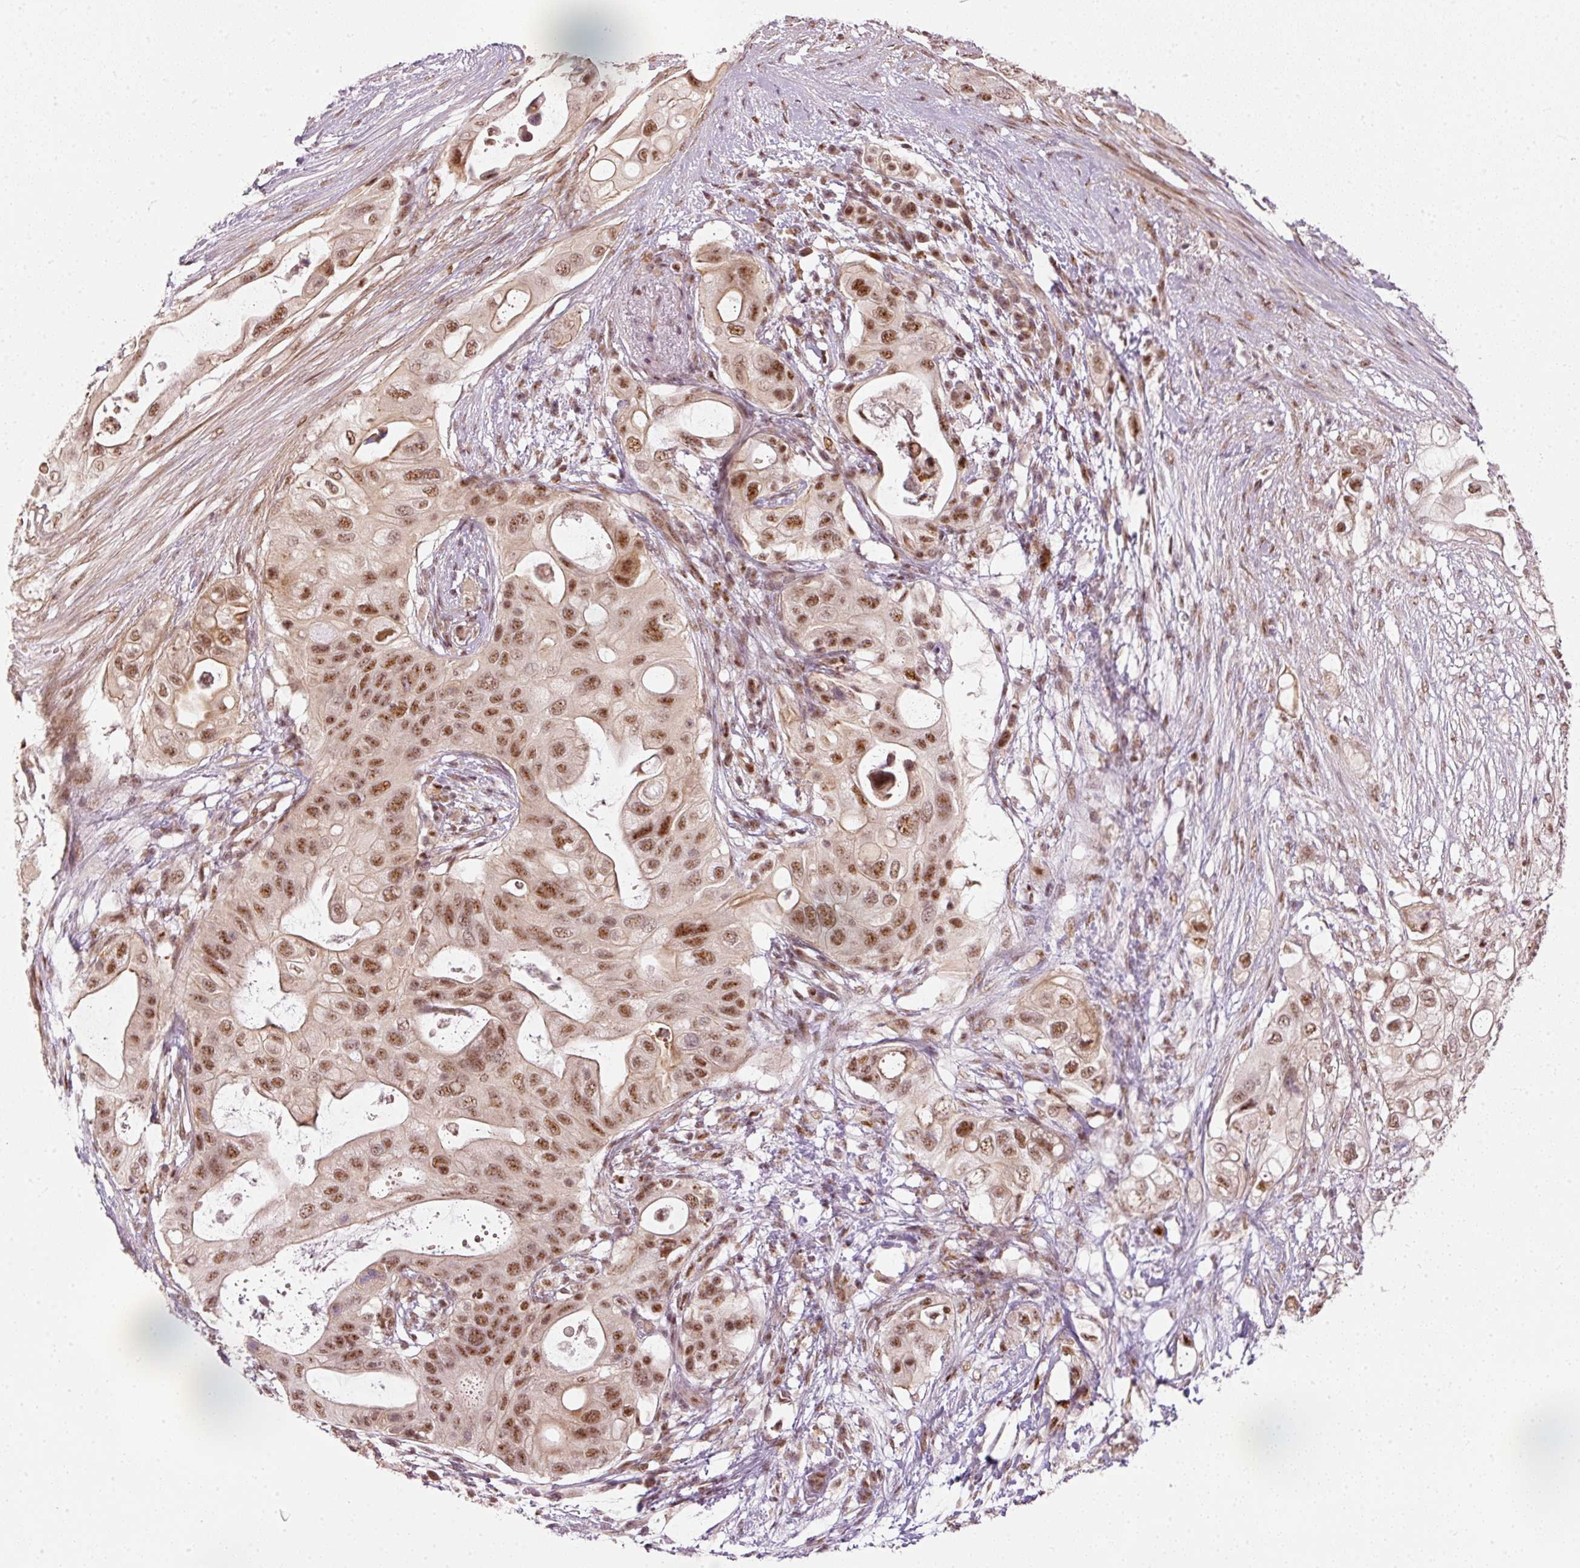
{"staining": {"intensity": "moderate", "quantity": ">75%", "location": "nuclear"}, "tissue": "pancreatic cancer", "cell_type": "Tumor cells", "image_type": "cancer", "snomed": [{"axis": "morphology", "description": "Adenocarcinoma, NOS"}, {"axis": "topography", "description": "Pancreas"}], "caption": "IHC histopathology image of neoplastic tissue: pancreatic cancer stained using immunohistochemistry (IHC) reveals medium levels of moderate protein expression localized specifically in the nuclear of tumor cells, appearing as a nuclear brown color.", "gene": "THOC6", "patient": {"sex": "female", "age": 72}}